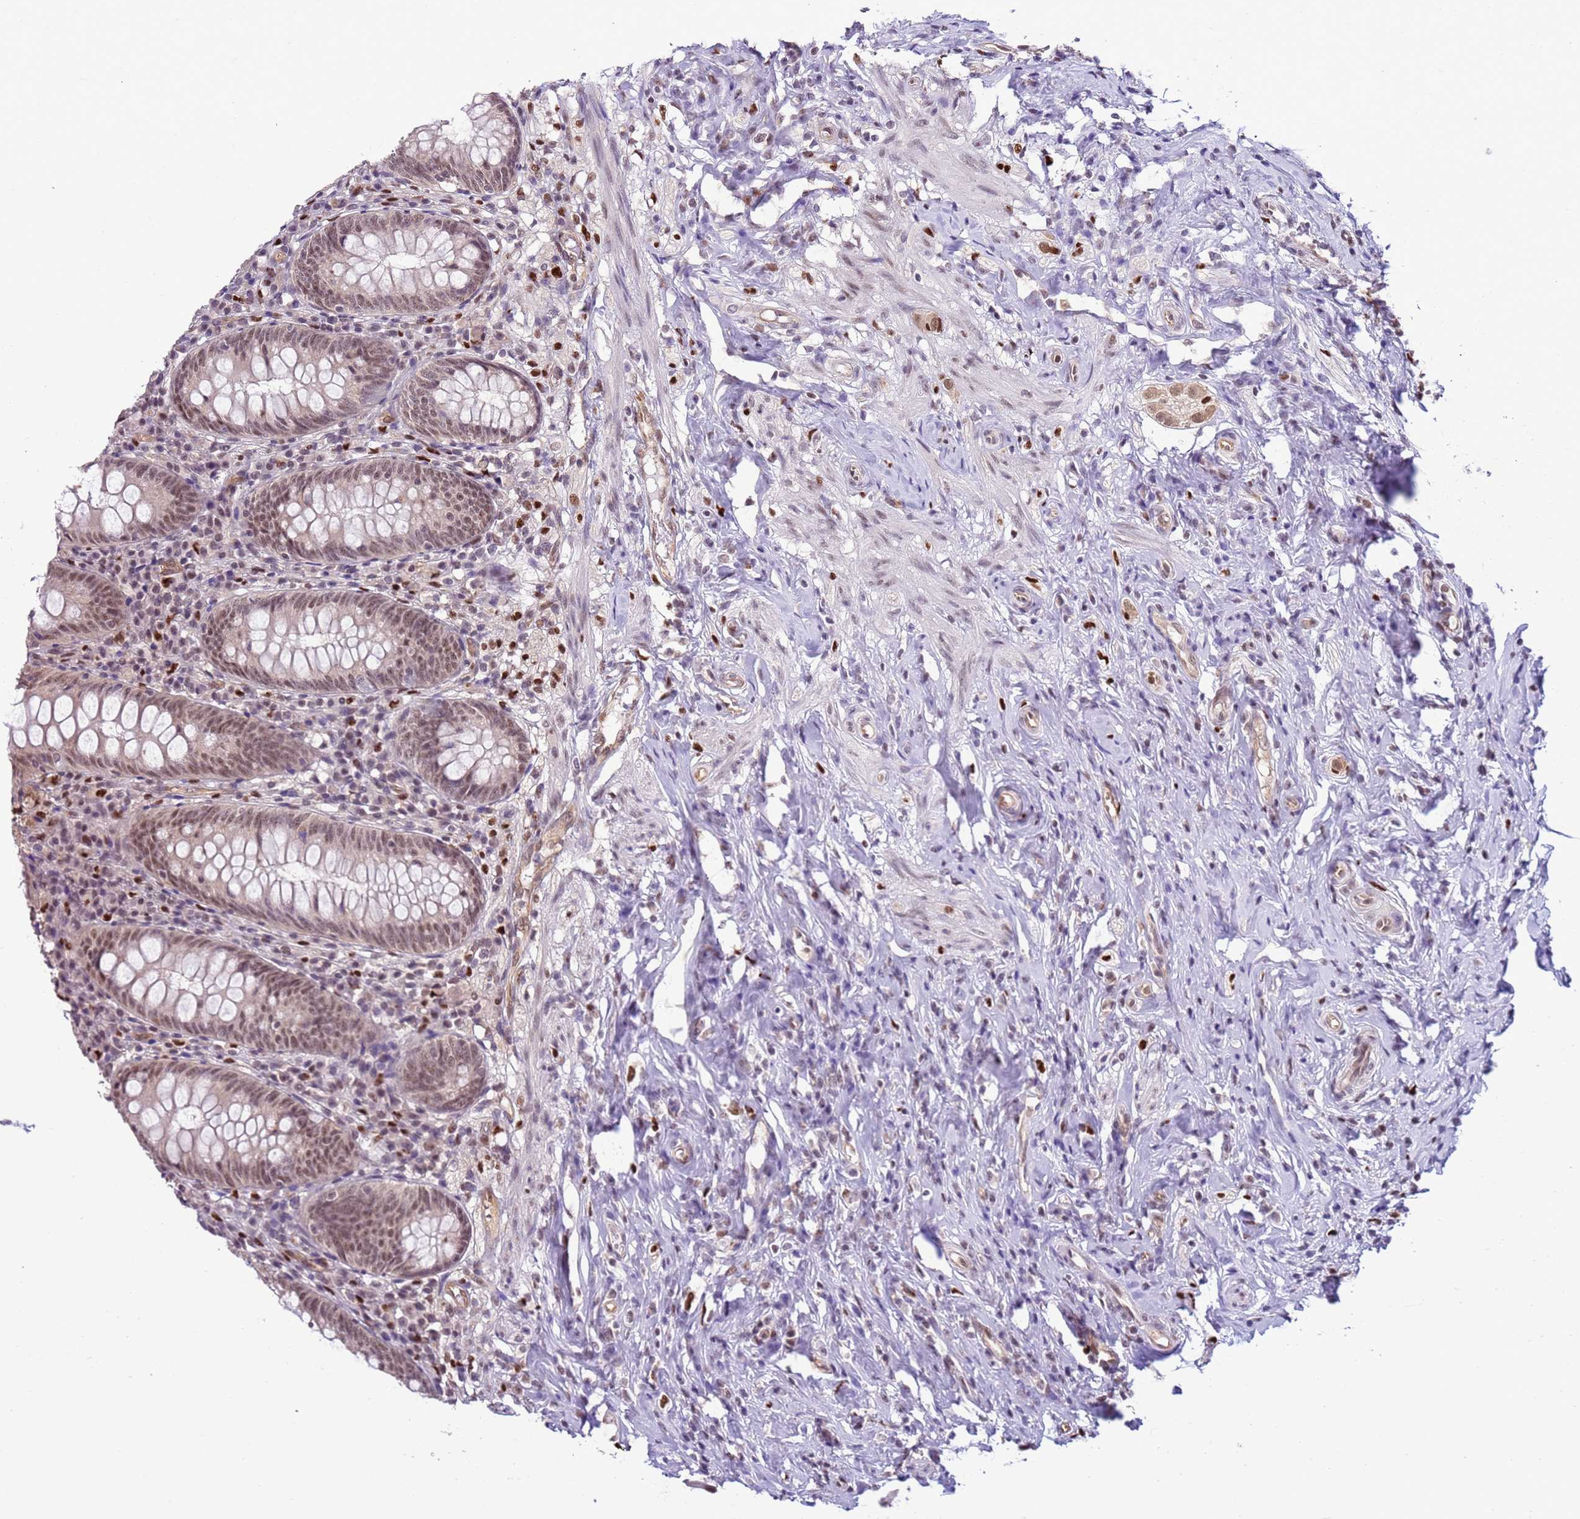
{"staining": {"intensity": "moderate", "quantity": ">75%", "location": "nuclear"}, "tissue": "appendix", "cell_type": "Glandular cells", "image_type": "normal", "snomed": [{"axis": "morphology", "description": "Normal tissue, NOS"}, {"axis": "topography", "description": "Appendix"}], "caption": "Immunohistochemistry photomicrograph of benign appendix: appendix stained using IHC demonstrates medium levels of moderate protein expression localized specifically in the nuclear of glandular cells, appearing as a nuclear brown color.", "gene": "PRPF6", "patient": {"sex": "female", "age": 54}}